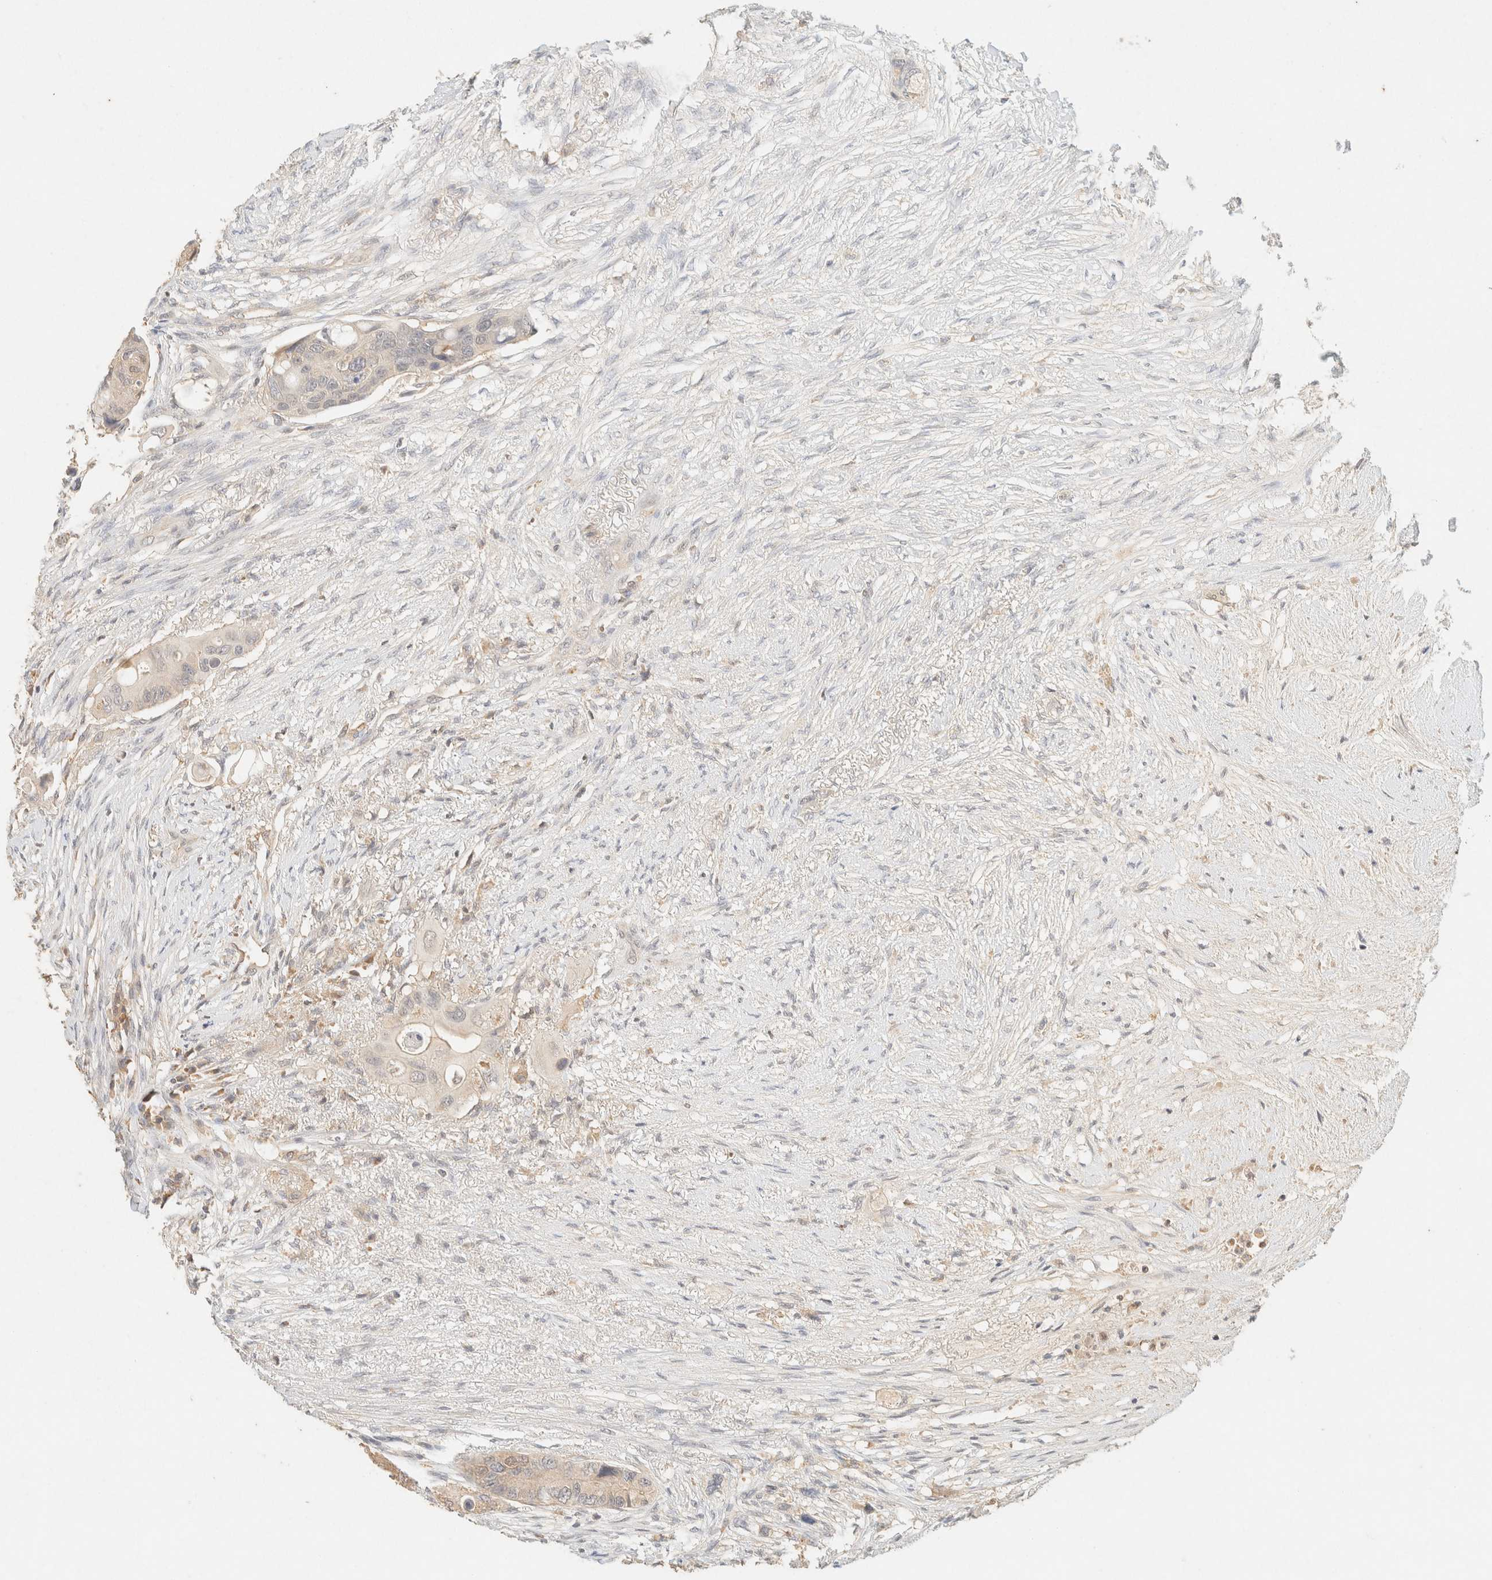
{"staining": {"intensity": "negative", "quantity": "none", "location": "none"}, "tissue": "colorectal cancer", "cell_type": "Tumor cells", "image_type": "cancer", "snomed": [{"axis": "morphology", "description": "Adenocarcinoma, NOS"}, {"axis": "topography", "description": "Colon"}], "caption": "The immunohistochemistry photomicrograph has no significant positivity in tumor cells of colorectal adenocarcinoma tissue.", "gene": "TIMD4", "patient": {"sex": "female", "age": 57}}